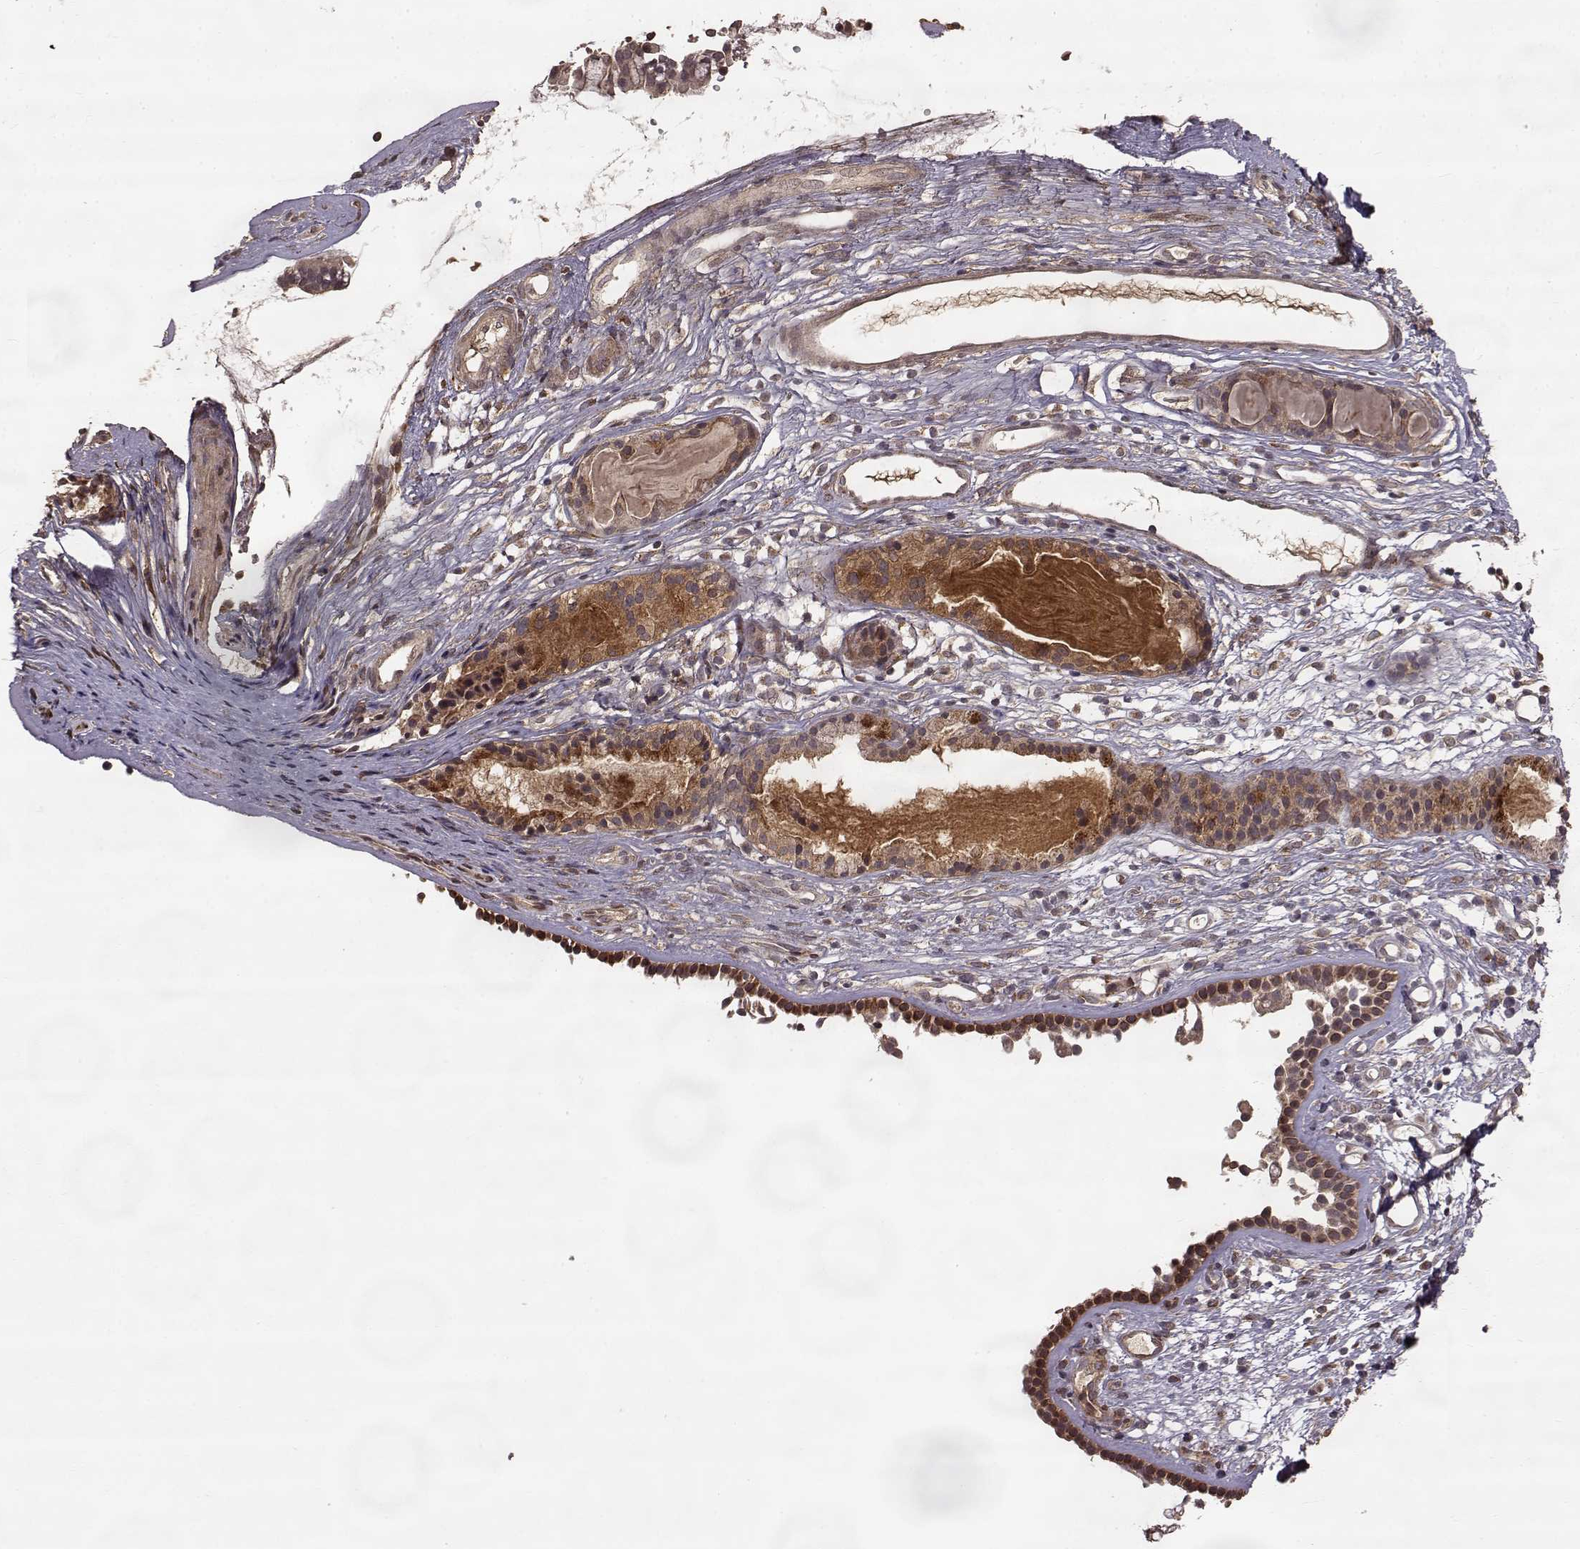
{"staining": {"intensity": "moderate", "quantity": ">75%", "location": "cytoplasmic/membranous"}, "tissue": "nasopharynx", "cell_type": "Respiratory epithelial cells", "image_type": "normal", "snomed": [{"axis": "morphology", "description": "Normal tissue, NOS"}, {"axis": "topography", "description": "Nasopharynx"}], "caption": "This micrograph reveals immunohistochemistry staining of normal human nasopharynx, with medium moderate cytoplasmic/membranous expression in about >75% of respiratory epithelial cells.", "gene": "FSTL1", "patient": {"sex": "male", "age": 77}}